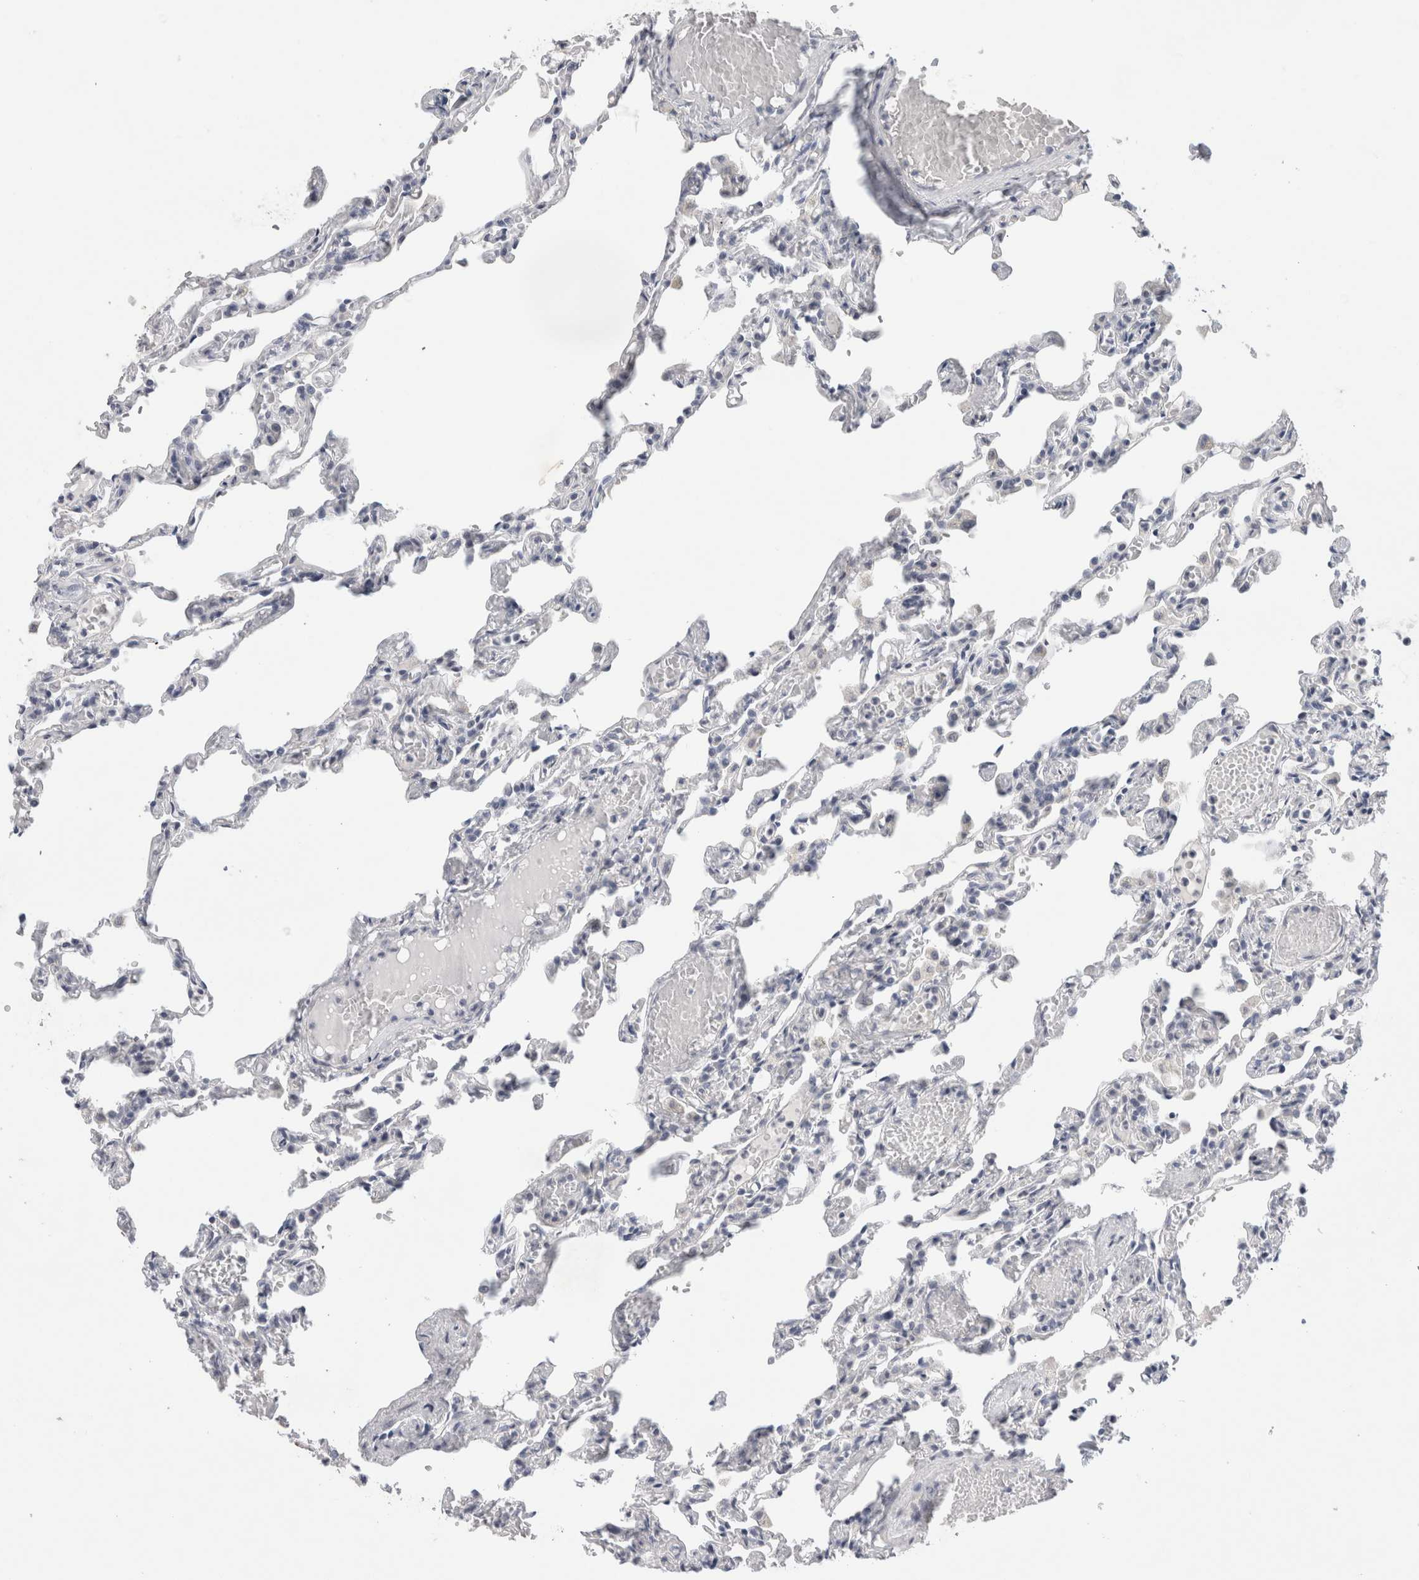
{"staining": {"intensity": "negative", "quantity": "none", "location": "none"}, "tissue": "lung", "cell_type": "Alveolar cells", "image_type": "normal", "snomed": [{"axis": "morphology", "description": "Normal tissue, NOS"}, {"axis": "topography", "description": "Lung"}], "caption": "Normal lung was stained to show a protein in brown. There is no significant expression in alveolar cells. (Stains: DAB IHC with hematoxylin counter stain, Microscopy: brightfield microscopy at high magnification).", "gene": "TONSL", "patient": {"sex": "male", "age": 21}}